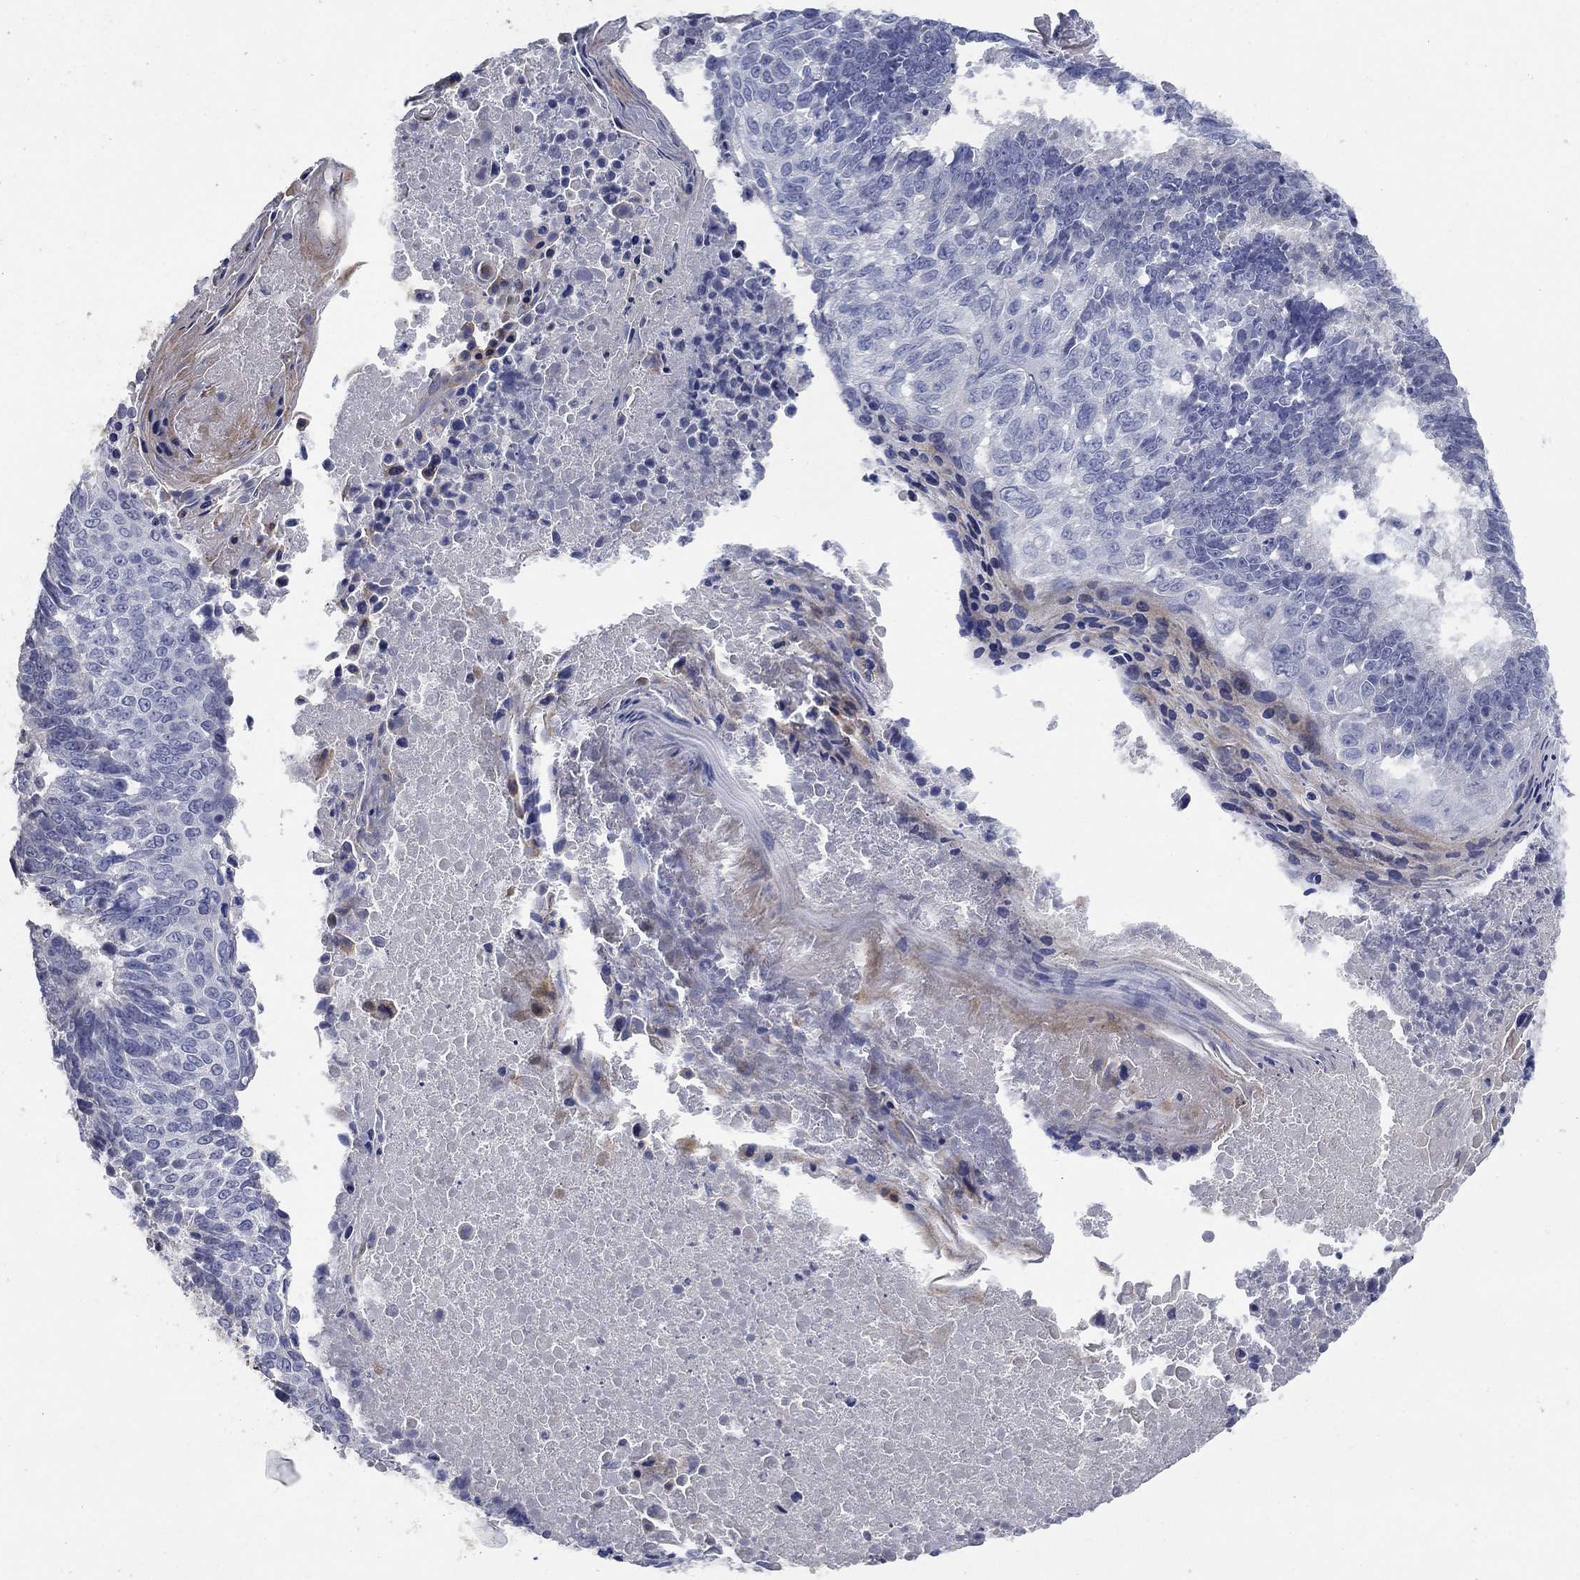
{"staining": {"intensity": "negative", "quantity": "none", "location": "none"}, "tissue": "lung cancer", "cell_type": "Tumor cells", "image_type": "cancer", "snomed": [{"axis": "morphology", "description": "Squamous cell carcinoma, NOS"}, {"axis": "topography", "description": "Lung"}], "caption": "Tumor cells show no significant protein positivity in lung cancer.", "gene": "TMEM249", "patient": {"sex": "male", "age": 73}}